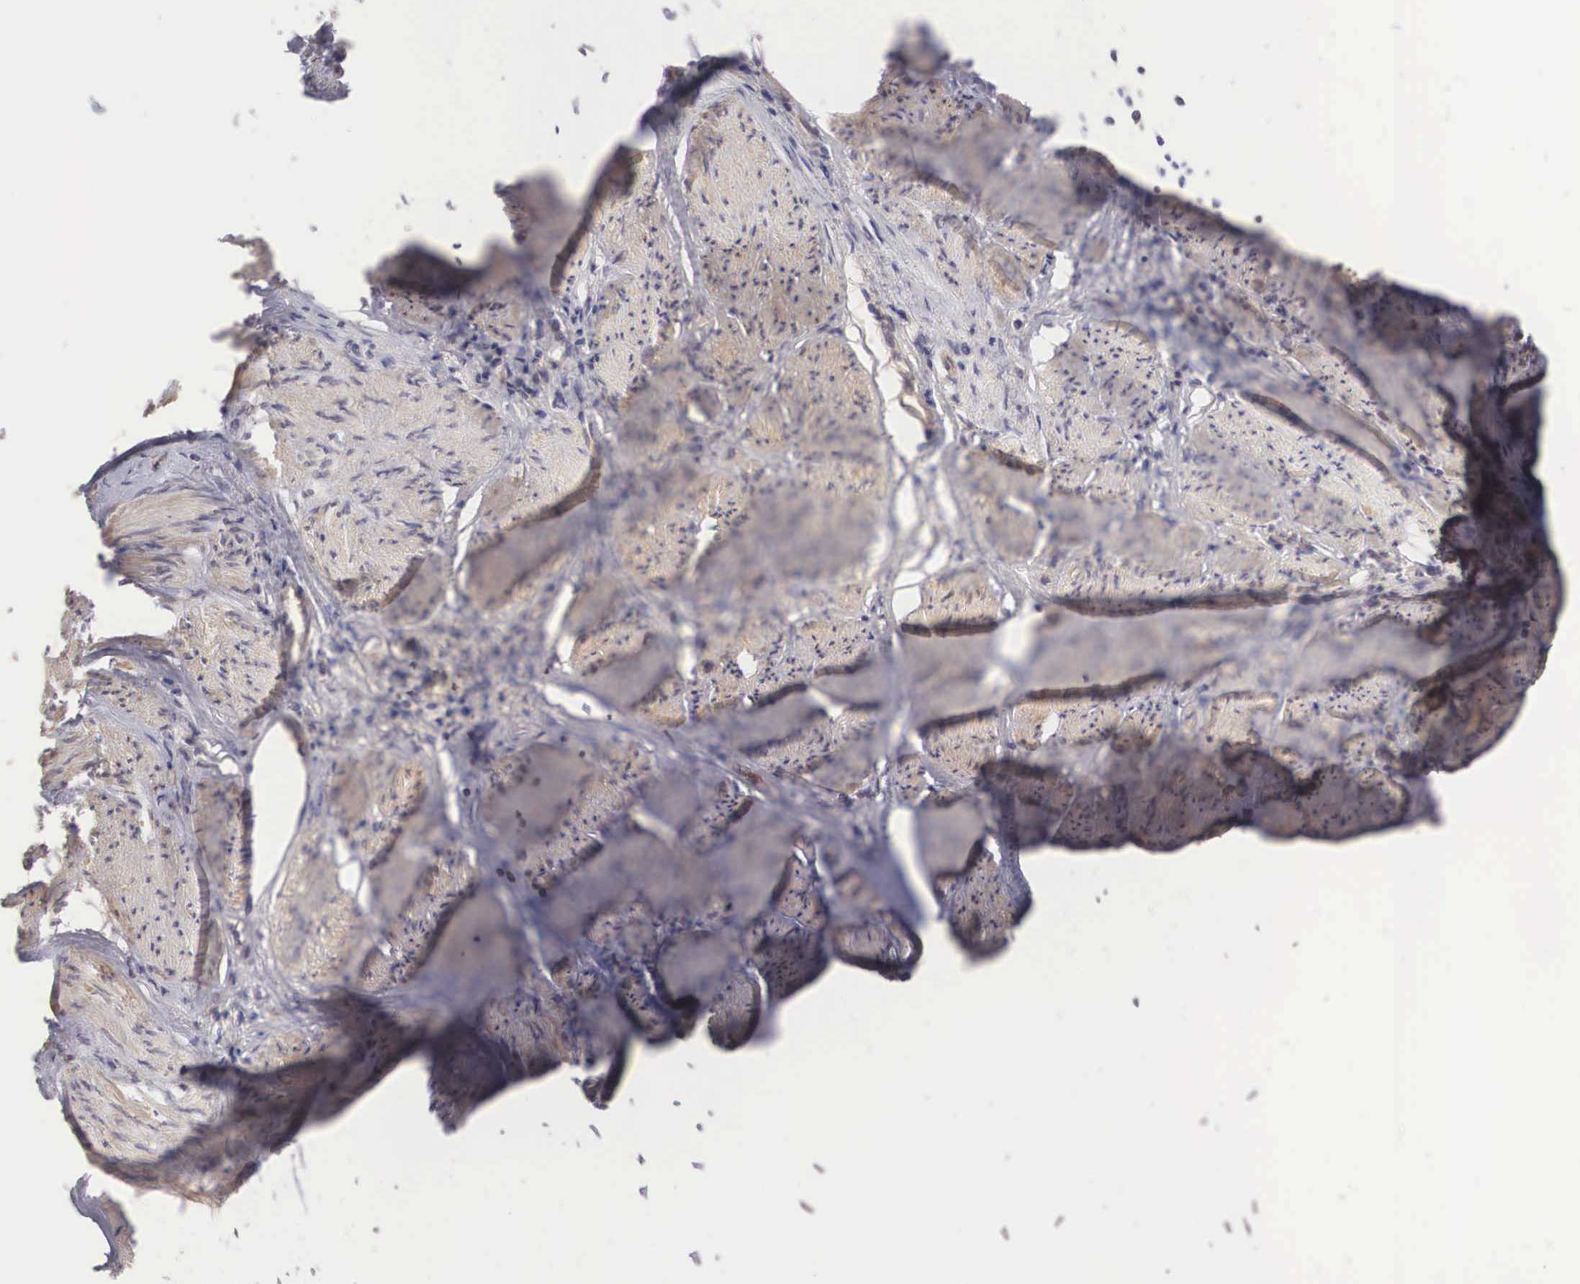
{"staining": {"intensity": "weak", "quantity": ">75%", "location": "cytoplasmic/membranous"}, "tissue": "stomach cancer", "cell_type": "Tumor cells", "image_type": "cancer", "snomed": [{"axis": "morphology", "description": "Adenocarcinoma, NOS"}, {"axis": "topography", "description": "Stomach"}], "caption": "An immunohistochemistry image of neoplastic tissue is shown. Protein staining in brown shows weak cytoplasmic/membranous positivity in stomach adenocarcinoma within tumor cells.", "gene": "DNAJB7", "patient": {"sex": "male", "age": 72}}